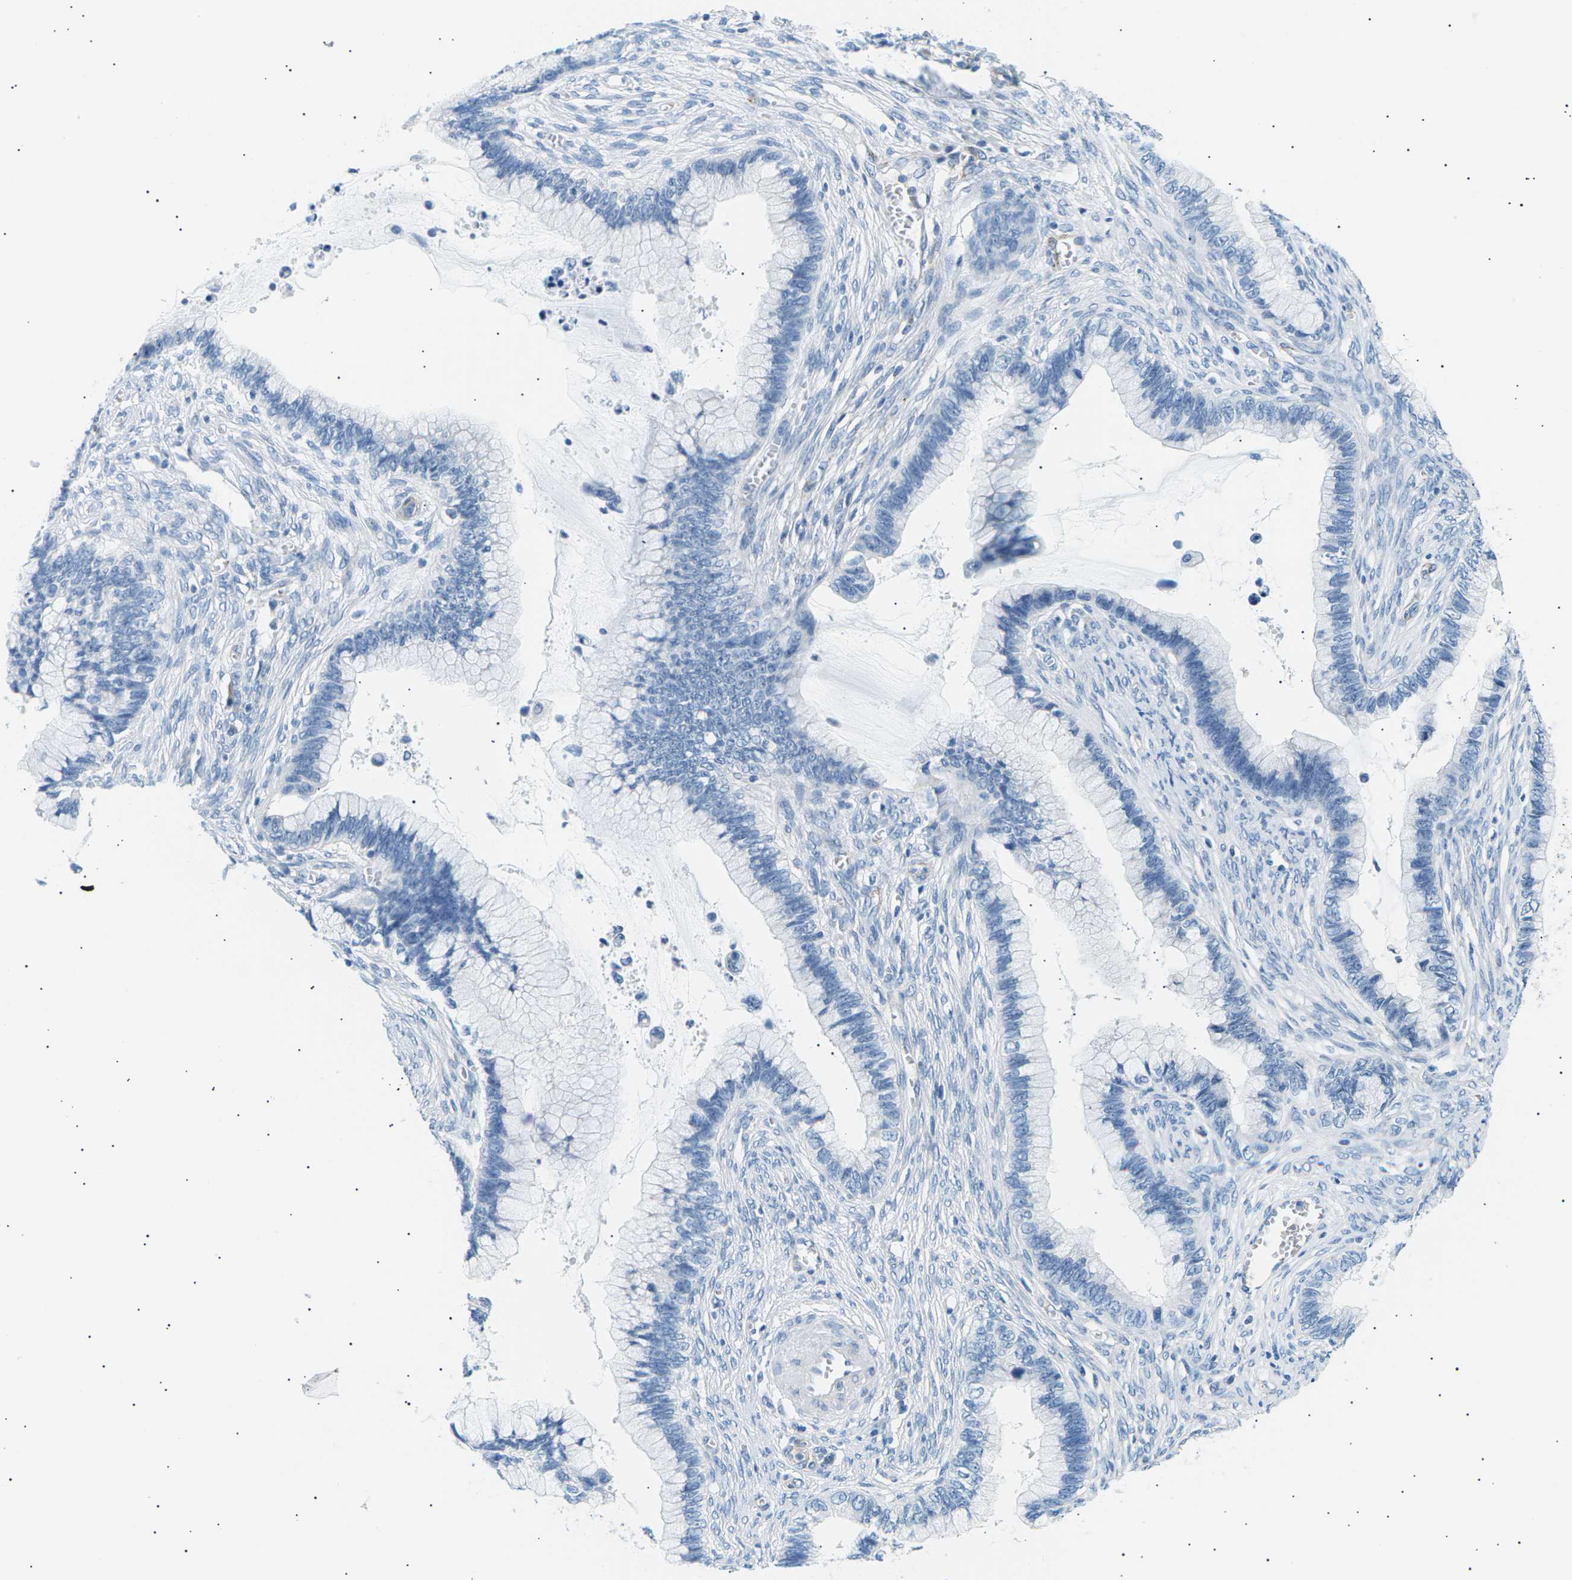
{"staining": {"intensity": "negative", "quantity": "none", "location": "none"}, "tissue": "cervical cancer", "cell_type": "Tumor cells", "image_type": "cancer", "snomed": [{"axis": "morphology", "description": "Adenocarcinoma, NOS"}, {"axis": "topography", "description": "Cervix"}], "caption": "A photomicrograph of human cervical cancer (adenocarcinoma) is negative for staining in tumor cells.", "gene": "SEPTIN5", "patient": {"sex": "female", "age": 44}}